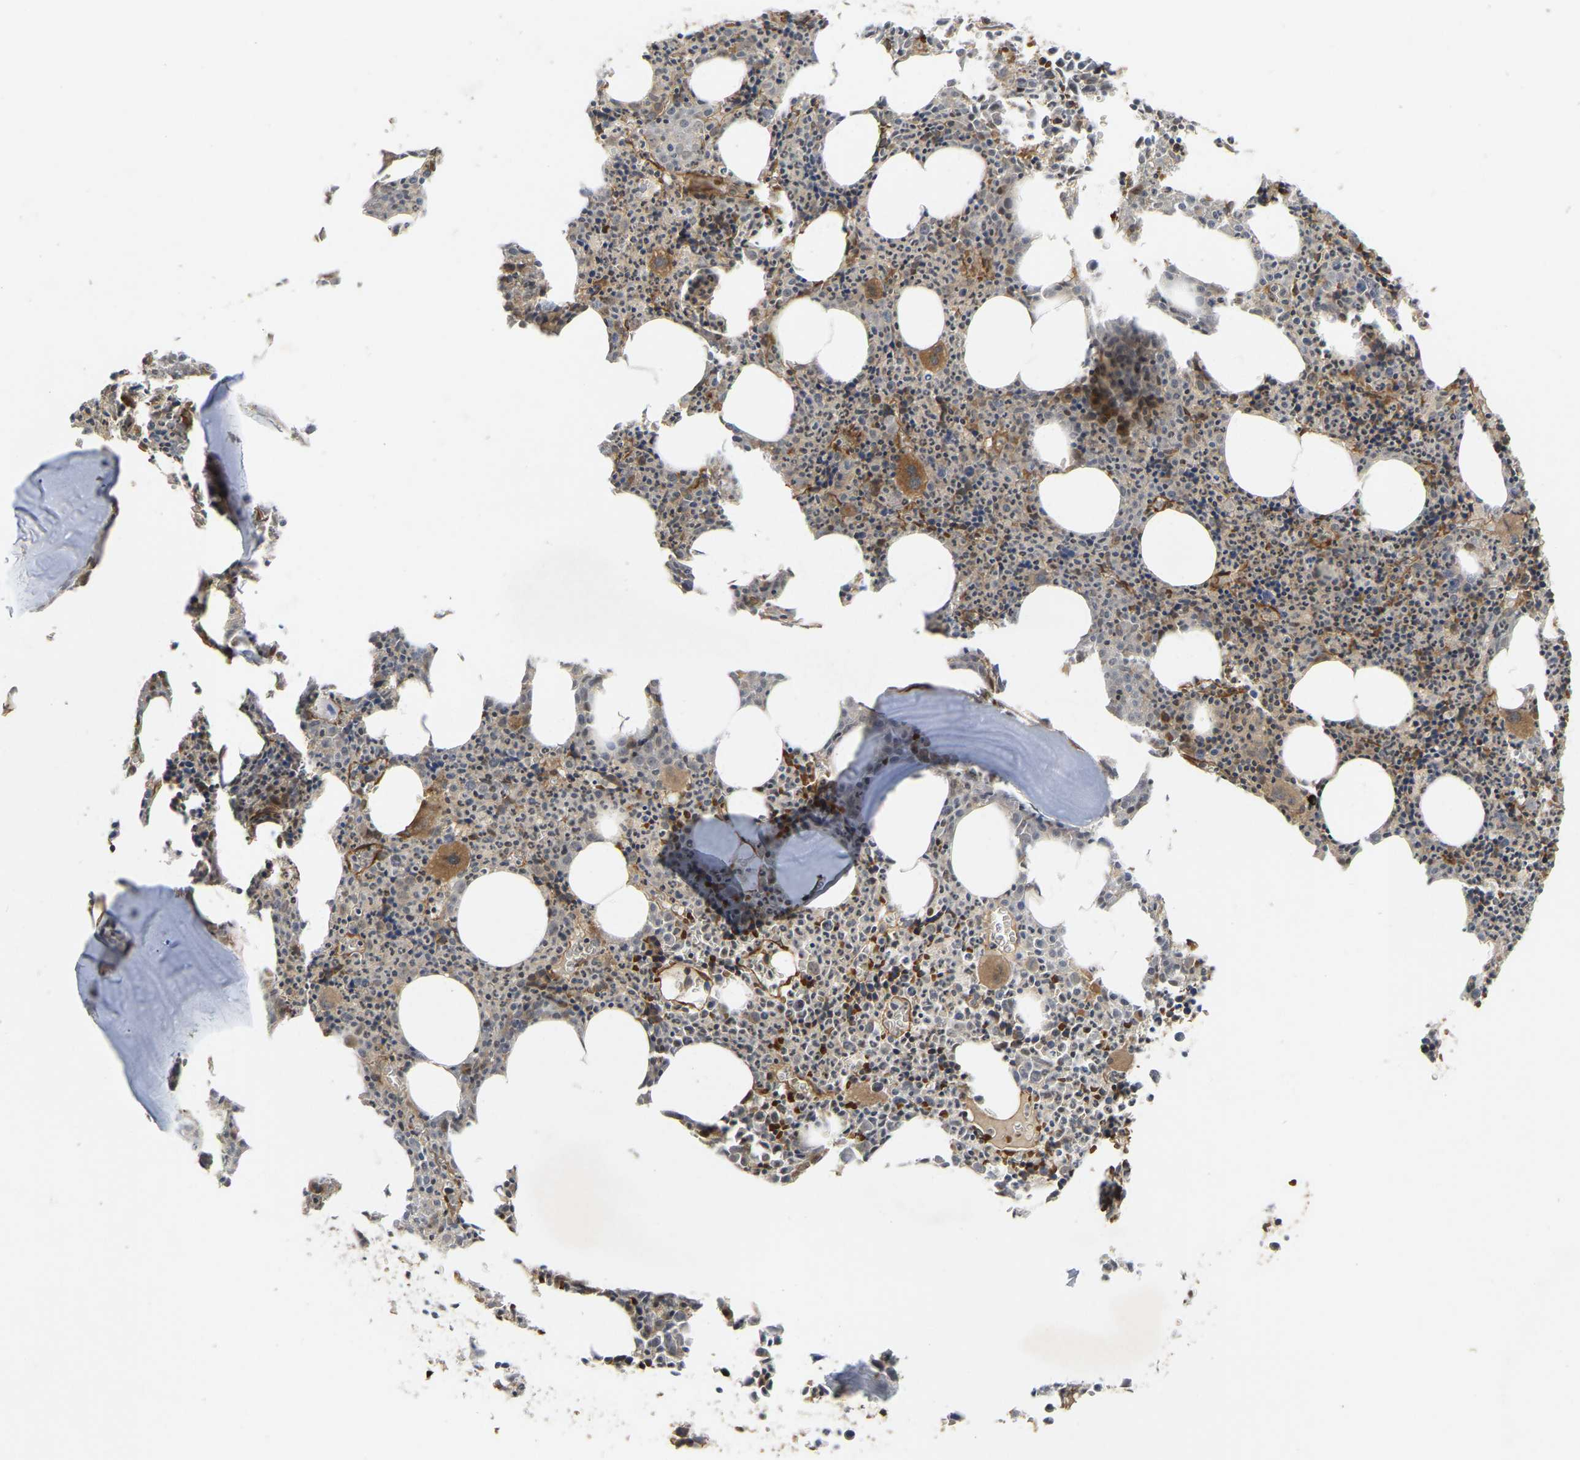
{"staining": {"intensity": "moderate", "quantity": "25%-75%", "location": "cytoplasmic/membranous"}, "tissue": "bone marrow", "cell_type": "Hematopoietic cells", "image_type": "normal", "snomed": [{"axis": "morphology", "description": "Normal tissue, NOS"}, {"axis": "morphology", "description": "Inflammation, NOS"}, {"axis": "topography", "description": "Bone marrow"}], "caption": "High-power microscopy captured an immunohistochemistry (IHC) histopathology image of unremarkable bone marrow, revealing moderate cytoplasmic/membranous positivity in approximately 25%-75% of hematopoietic cells. The staining is performed using DAB brown chromogen to label protein expression. The nuclei are counter-stained blue using hematoxylin.", "gene": "LIMK2", "patient": {"sex": "male", "age": 31}}